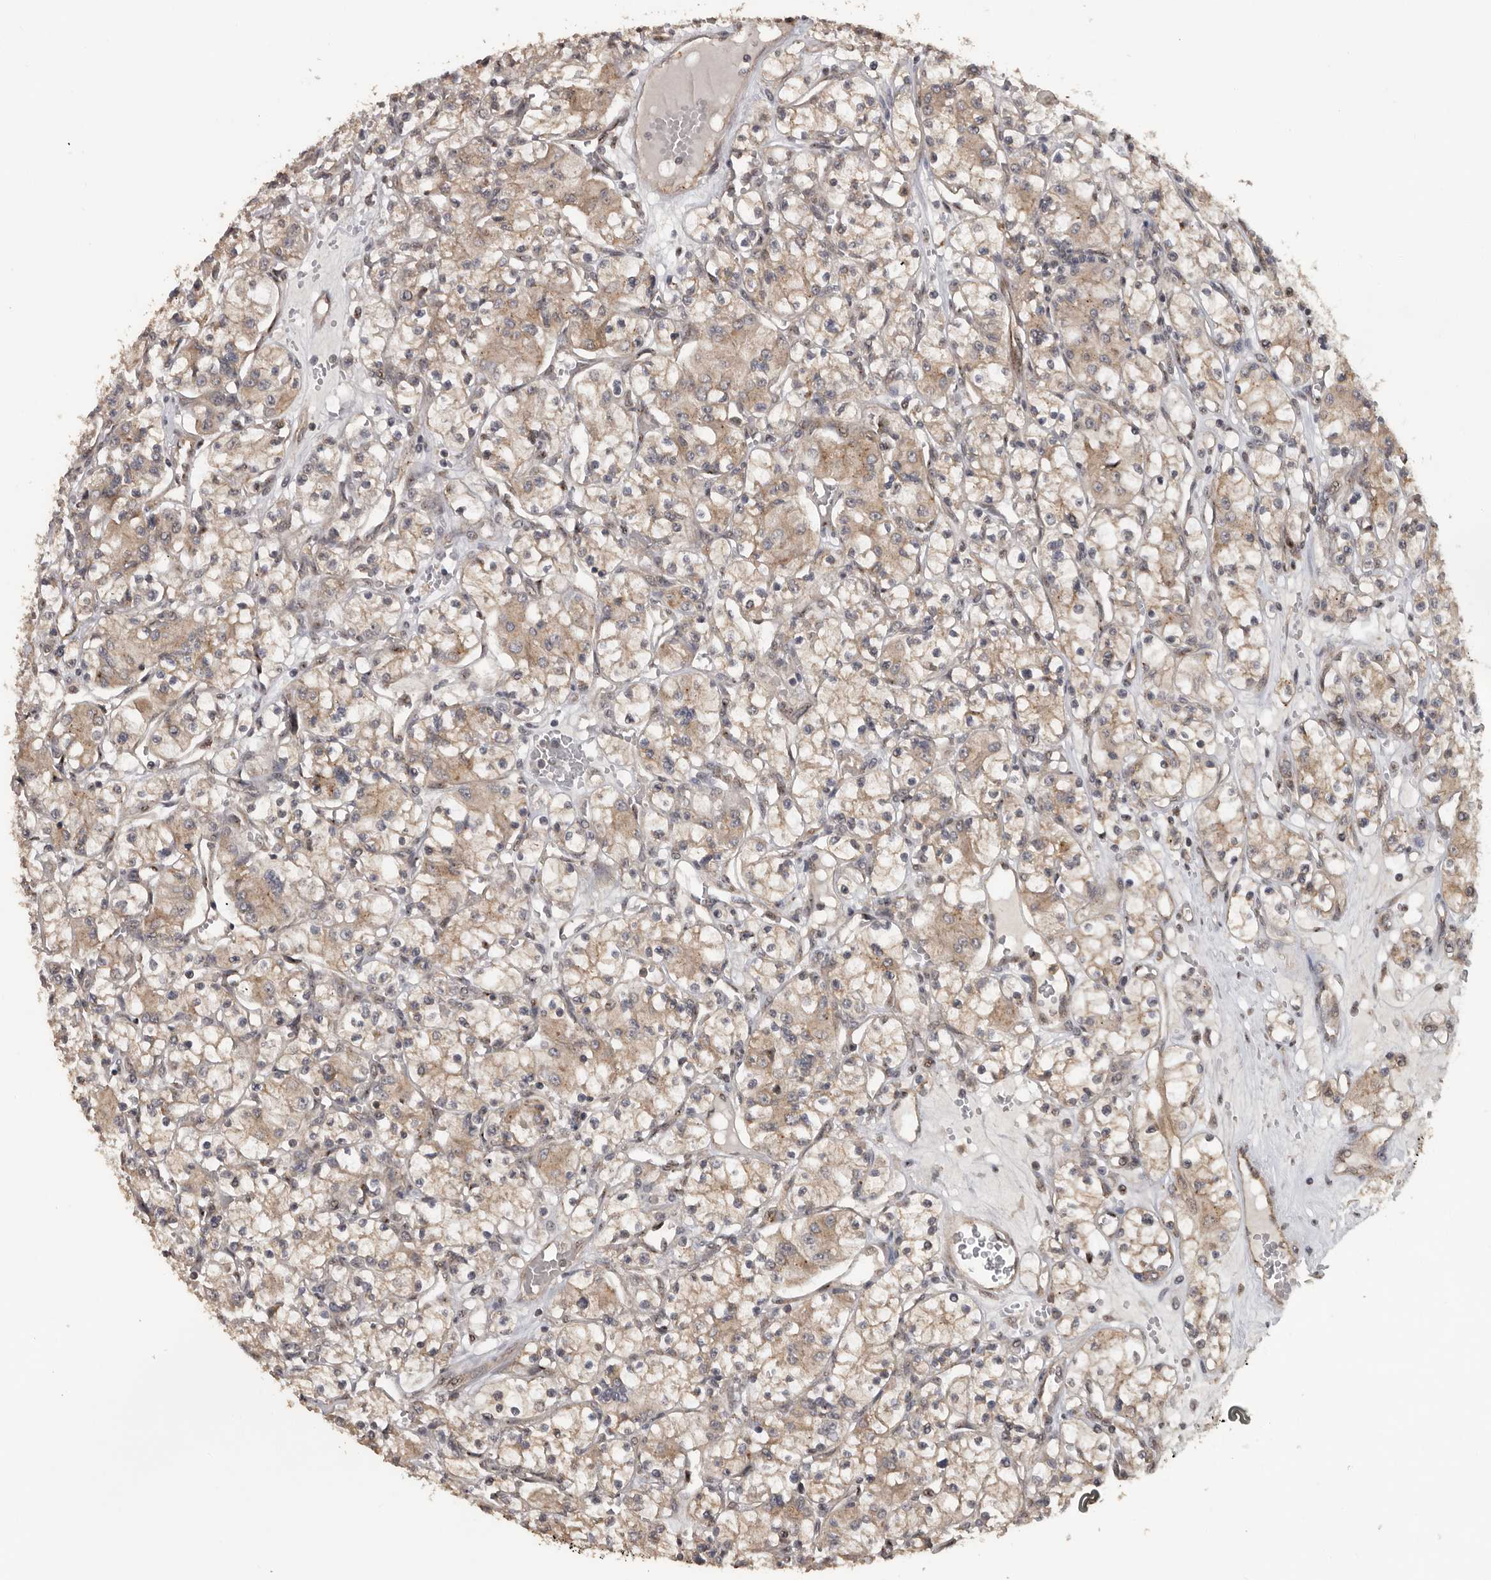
{"staining": {"intensity": "weak", "quantity": ">75%", "location": "cytoplasmic/membranous"}, "tissue": "renal cancer", "cell_type": "Tumor cells", "image_type": "cancer", "snomed": [{"axis": "morphology", "description": "Adenocarcinoma, NOS"}, {"axis": "topography", "description": "Kidney"}], "caption": "Immunohistochemistry (IHC) staining of renal adenocarcinoma, which reveals low levels of weak cytoplasmic/membranous expression in about >75% of tumor cells indicating weak cytoplasmic/membranous protein staining. The staining was performed using DAB (3,3'-diaminobenzidine) (brown) for protein detection and nuclei were counterstained in hematoxylin (blue).", "gene": "CEP350", "patient": {"sex": "female", "age": 59}}